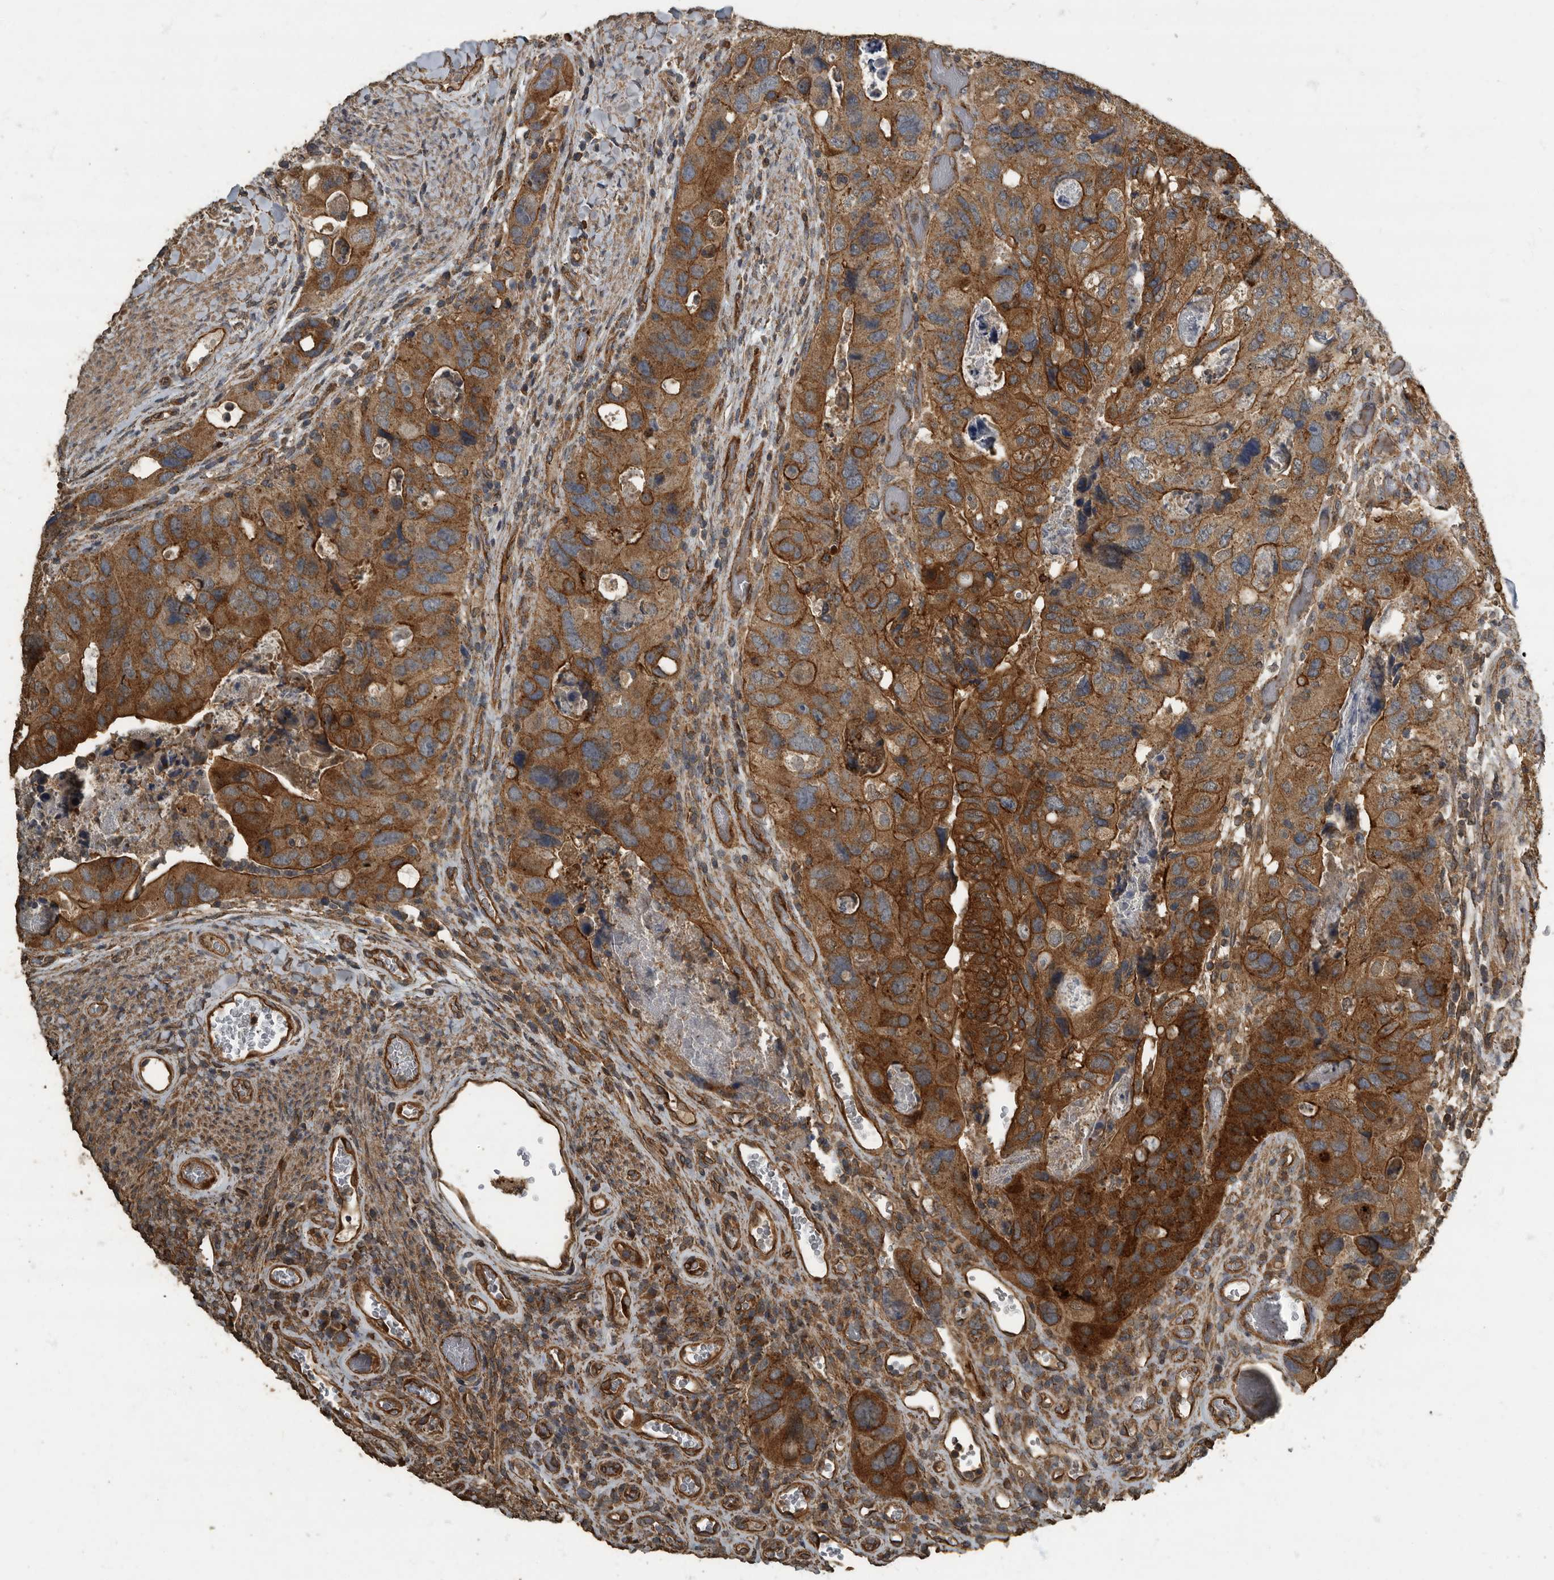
{"staining": {"intensity": "strong", "quantity": ">75%", "location": "cytoplasmic/membranous"}, "tissue": "colorectal cancer", "cell_type": "Tumor cells", "image_type": "cancer", "snomed": [{"axis": "morphology", "description": "Adenocarcinoma, NOS"}, {"axis": "topography", "description": "Rectum"}], "caption": "The micrograph shows staining of colorectal cancer, revealing strong cytoplasmic/membranous protein positivity (brown color) within tumor cells.", "gene": "IL15RA", "patient": {"sex": "male", "age": 59}}